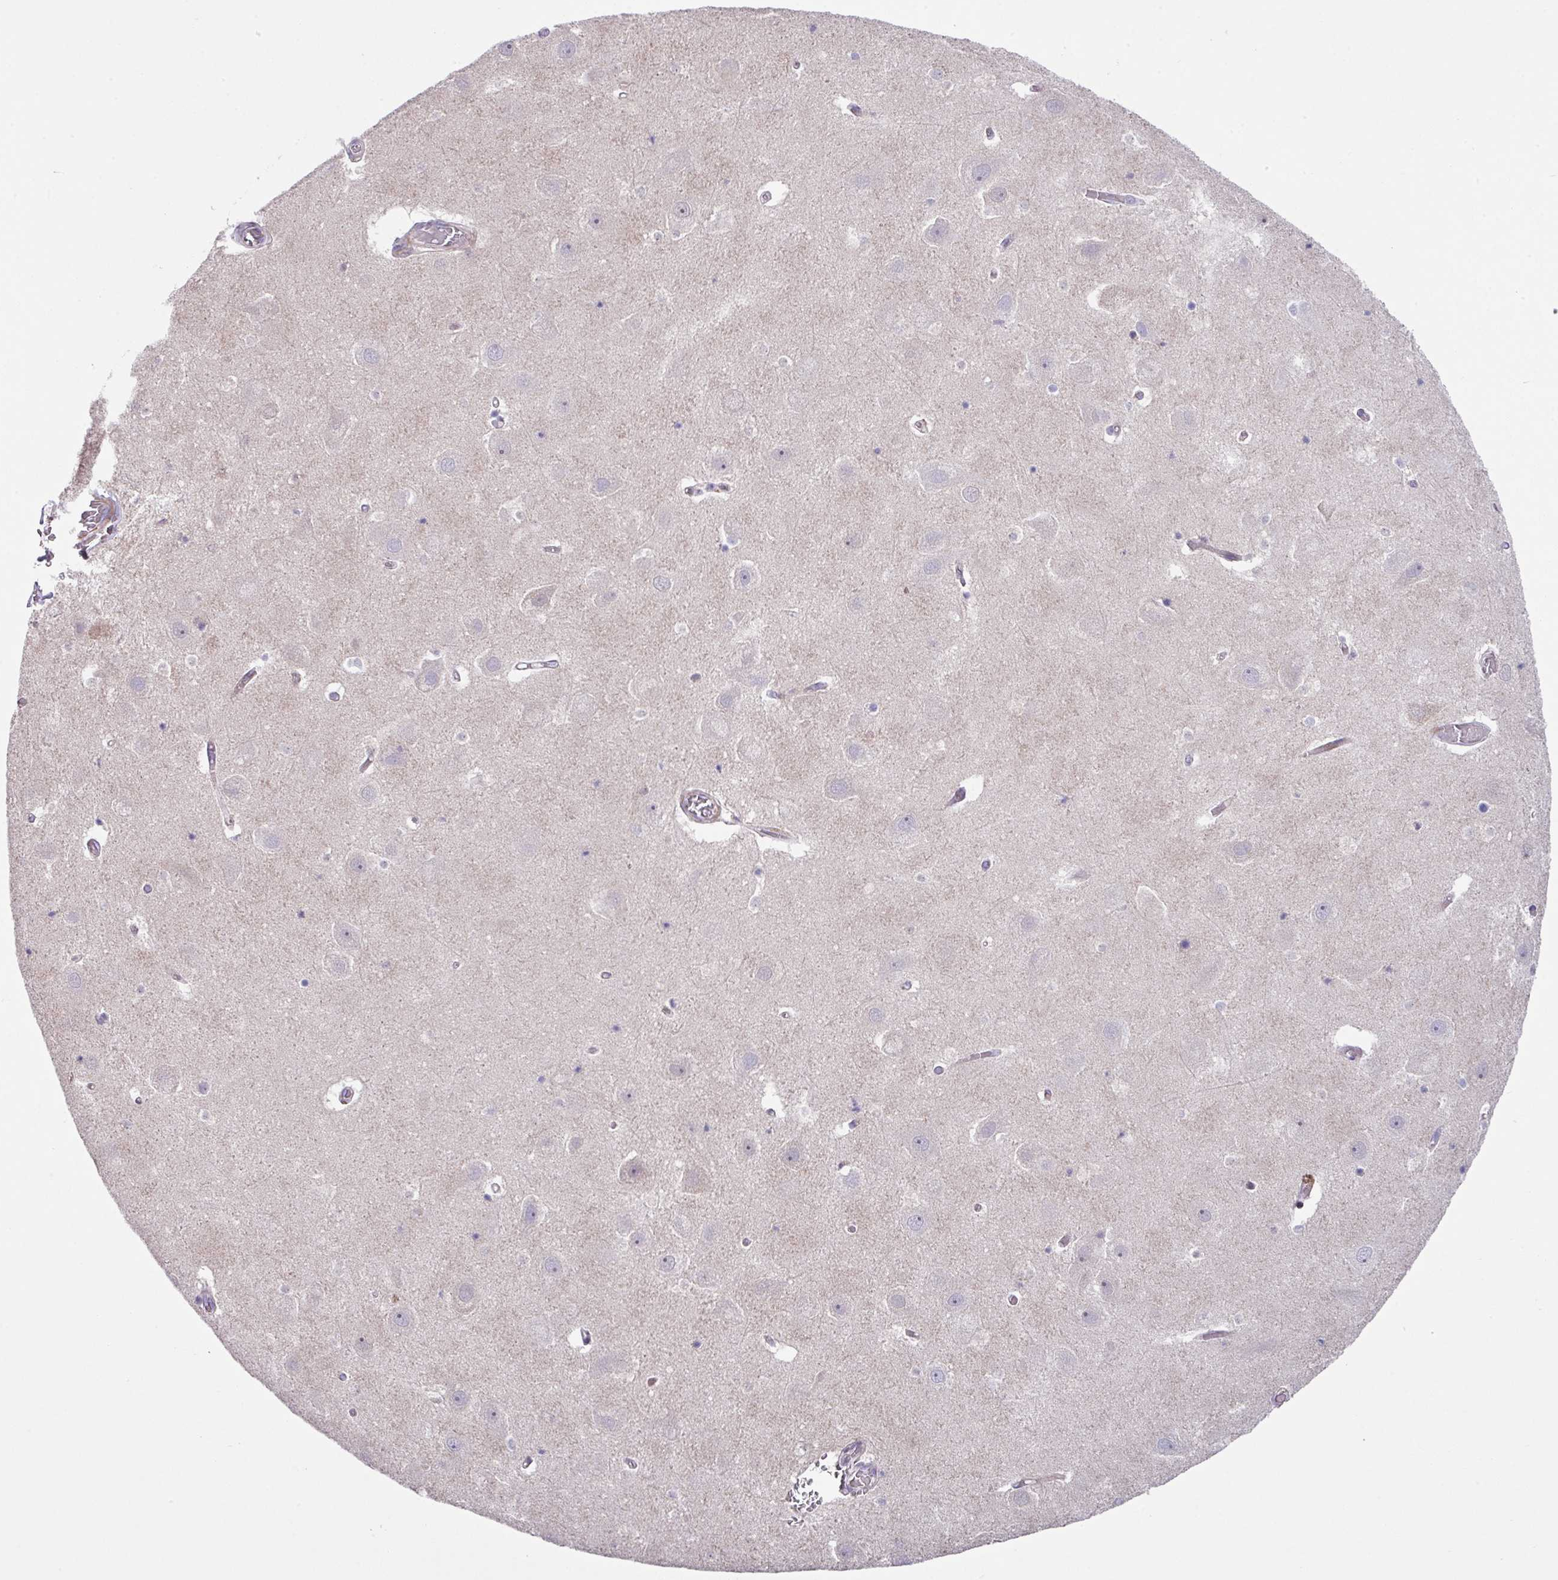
{"staining": {"intensity": "weak", "quantity": "<25%", "location": "cytoplasmic/membranous"}, "tissue": "hippocampus", "cell_type": "Glial cells", "image_type": "normal", "snomed": [{"axis": "morphology", "description": "Normal tissue, NOS"}, {"axis": "topography", "description": "Hippocampus"}], "caption": "This is a photomicrograph of immunohistochemistry staining of unremarkable hippocampus, which shows no positivity in glial cells. (DAB (3,3'-diaminobenzidine) immunohistochemistry with hematoxylin counter stain).", "gene": "IQCJ", "patient": {"sex": "female", "age": 52}}